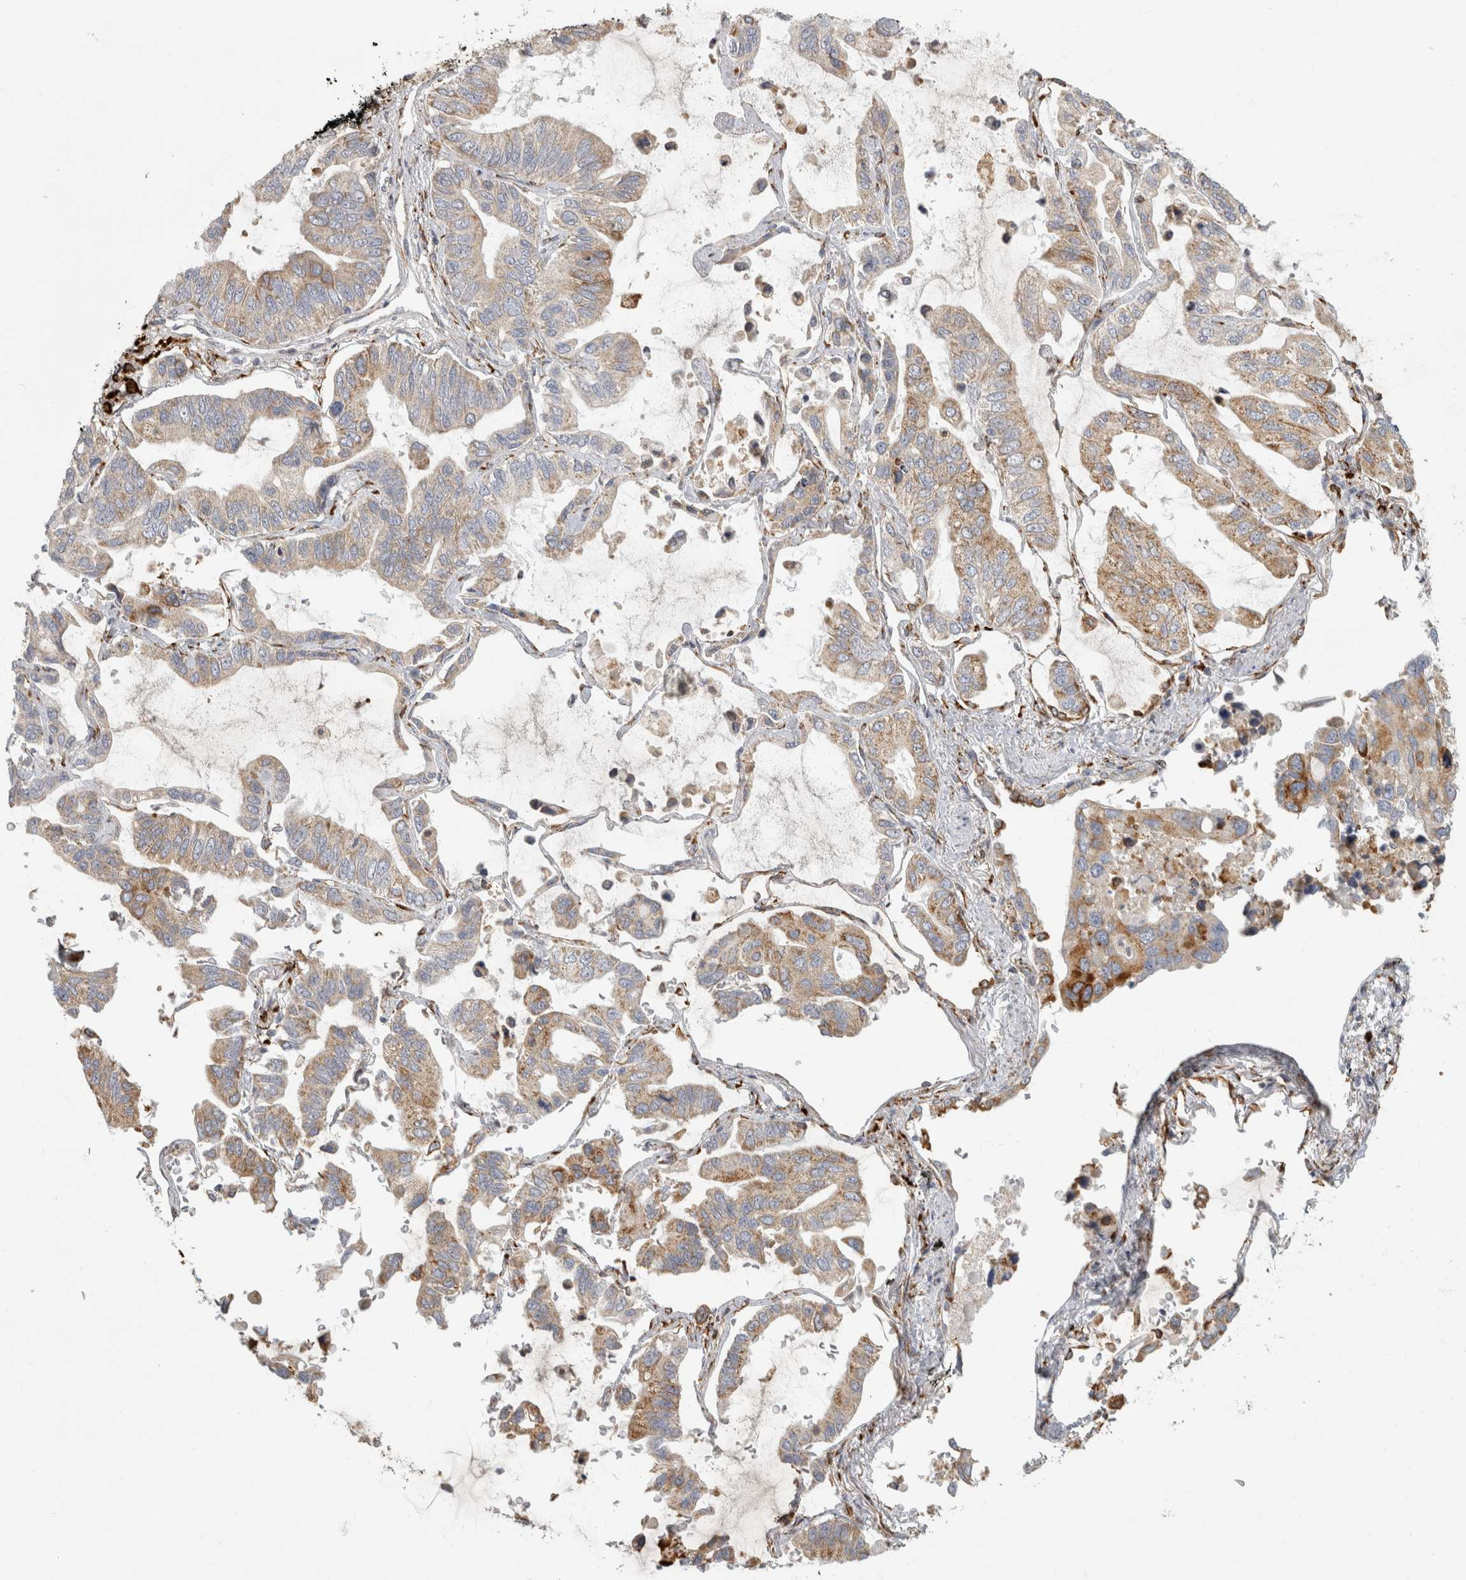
{"staining": {"intensity": "moderate", "quantity": ">75%", "location": "cytoplasmic/membranous"}, "tissue": "lung cancer", "cell_type": "Tumor cells", "image_type": "cancer", "snomed": [{"axis": "morphology", "description": "Adenocarcinoma, NOS"}, {"axis": "topography", "description": "Lung"}], "caption": "Lung adenocarcinoma stained for a protein (brown) displays moderate cytoplasmic/membranous positive staining in about >75% of tumor cells.", "gene": "OSTN", "patient": {"sex": "male", "age": 64}}